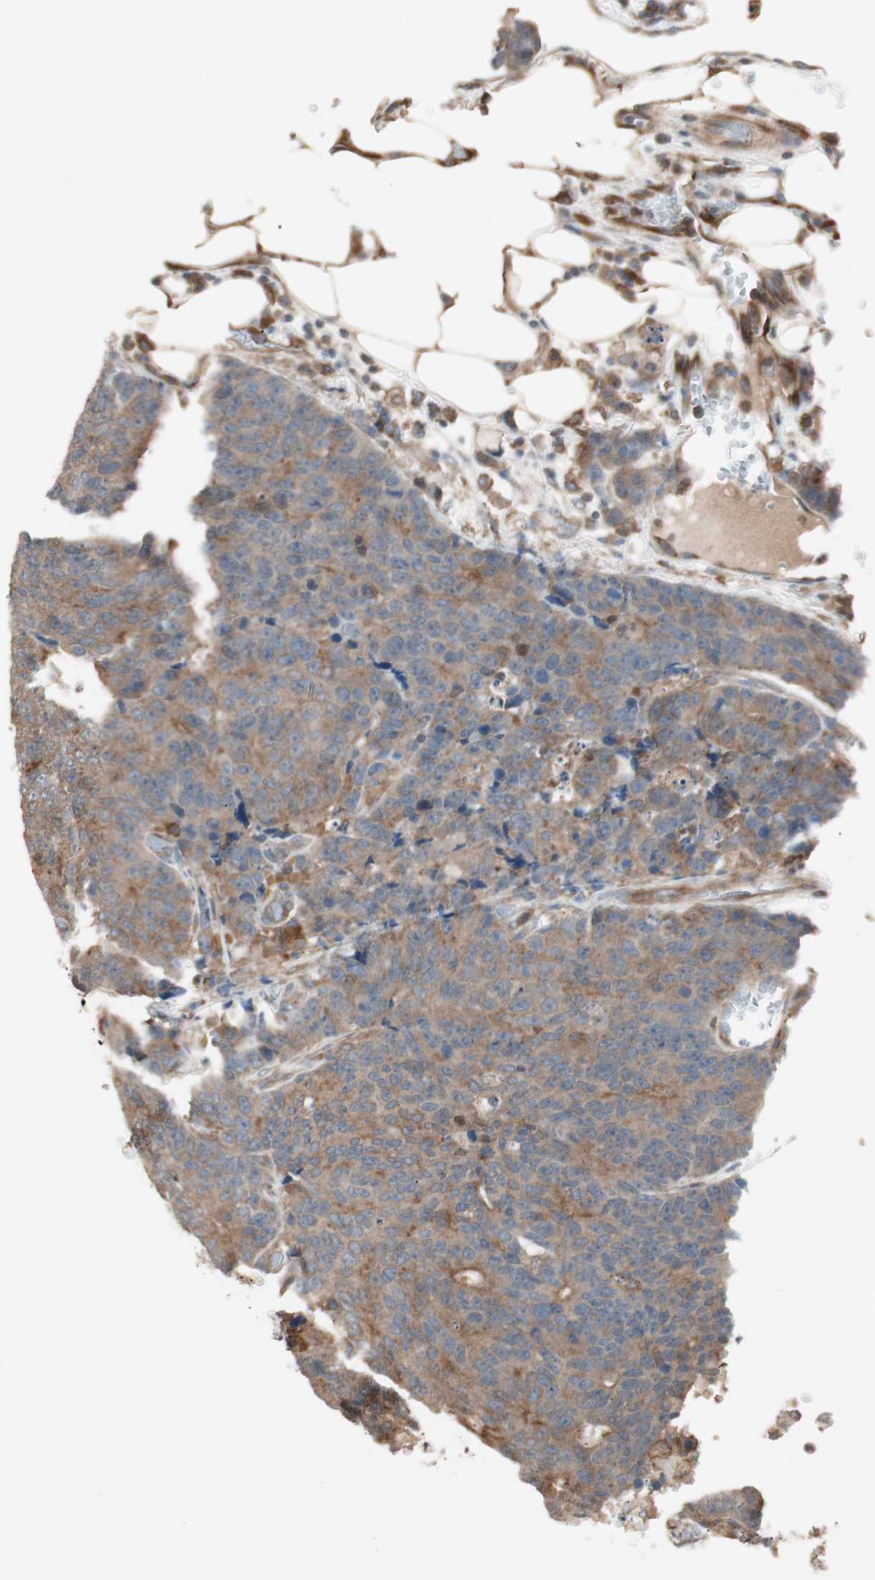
{"staining": {"intensity": "moderate", "quantity": ">75%", "location": "cytoplasmic/membranous"}, "tissue": "colorectal cancer", "cell_type": "Tumor cells", "image_type": "cancer", "snomed": [{"axis": "morphology", "description": "Adenocarcinoma, NOS"}, {"axis": "topography", "description": "Colon"}], "caption": "Moderate cytoplasmic/membranous protein staining is seen in approximately >75% of tumor cells in colorectal adenocarcinoma.", "gene": "STAB1", "patient": {"sex": "female", "age": 86}}